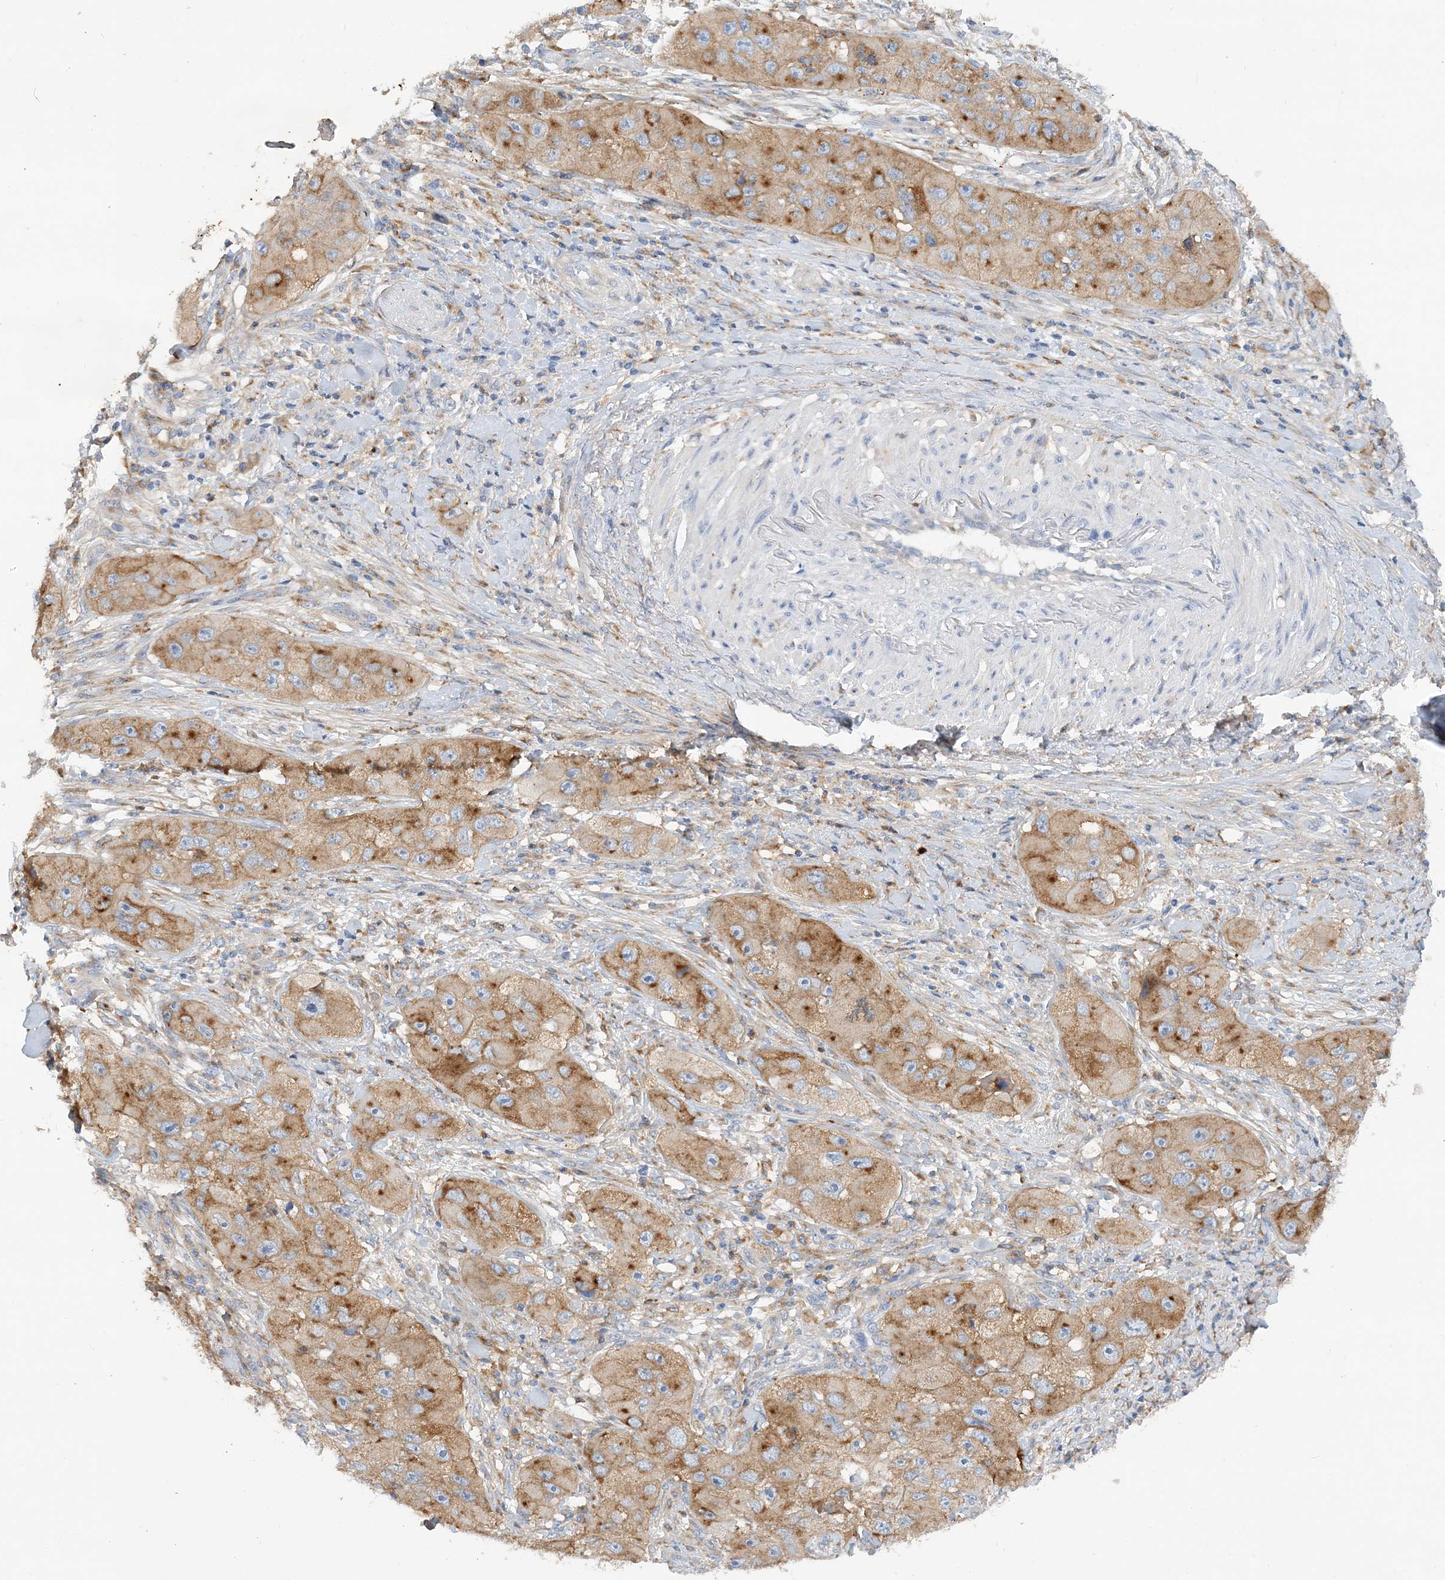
{"staining": {"intensity": "moderate", "quantity": ">75%", "location": "cytoplasmic/membranous"}, "tissue": "skin cancer", "cell_type": "Tumor cells", "image_type": "cancer", "snomed": [{"axis": "morphology", "description": "Squamous cell carcinoma, NOS"}, {"axis": "topography", "description": "Skin"}, {"axis": "topography", "description": "Subcutis"}], "caption": "Human skin cancer stained with a protein marker shows moderate staining in tumor cells.", "gene": "GRINA", "patient": {"sex": "male", "age": 73}}